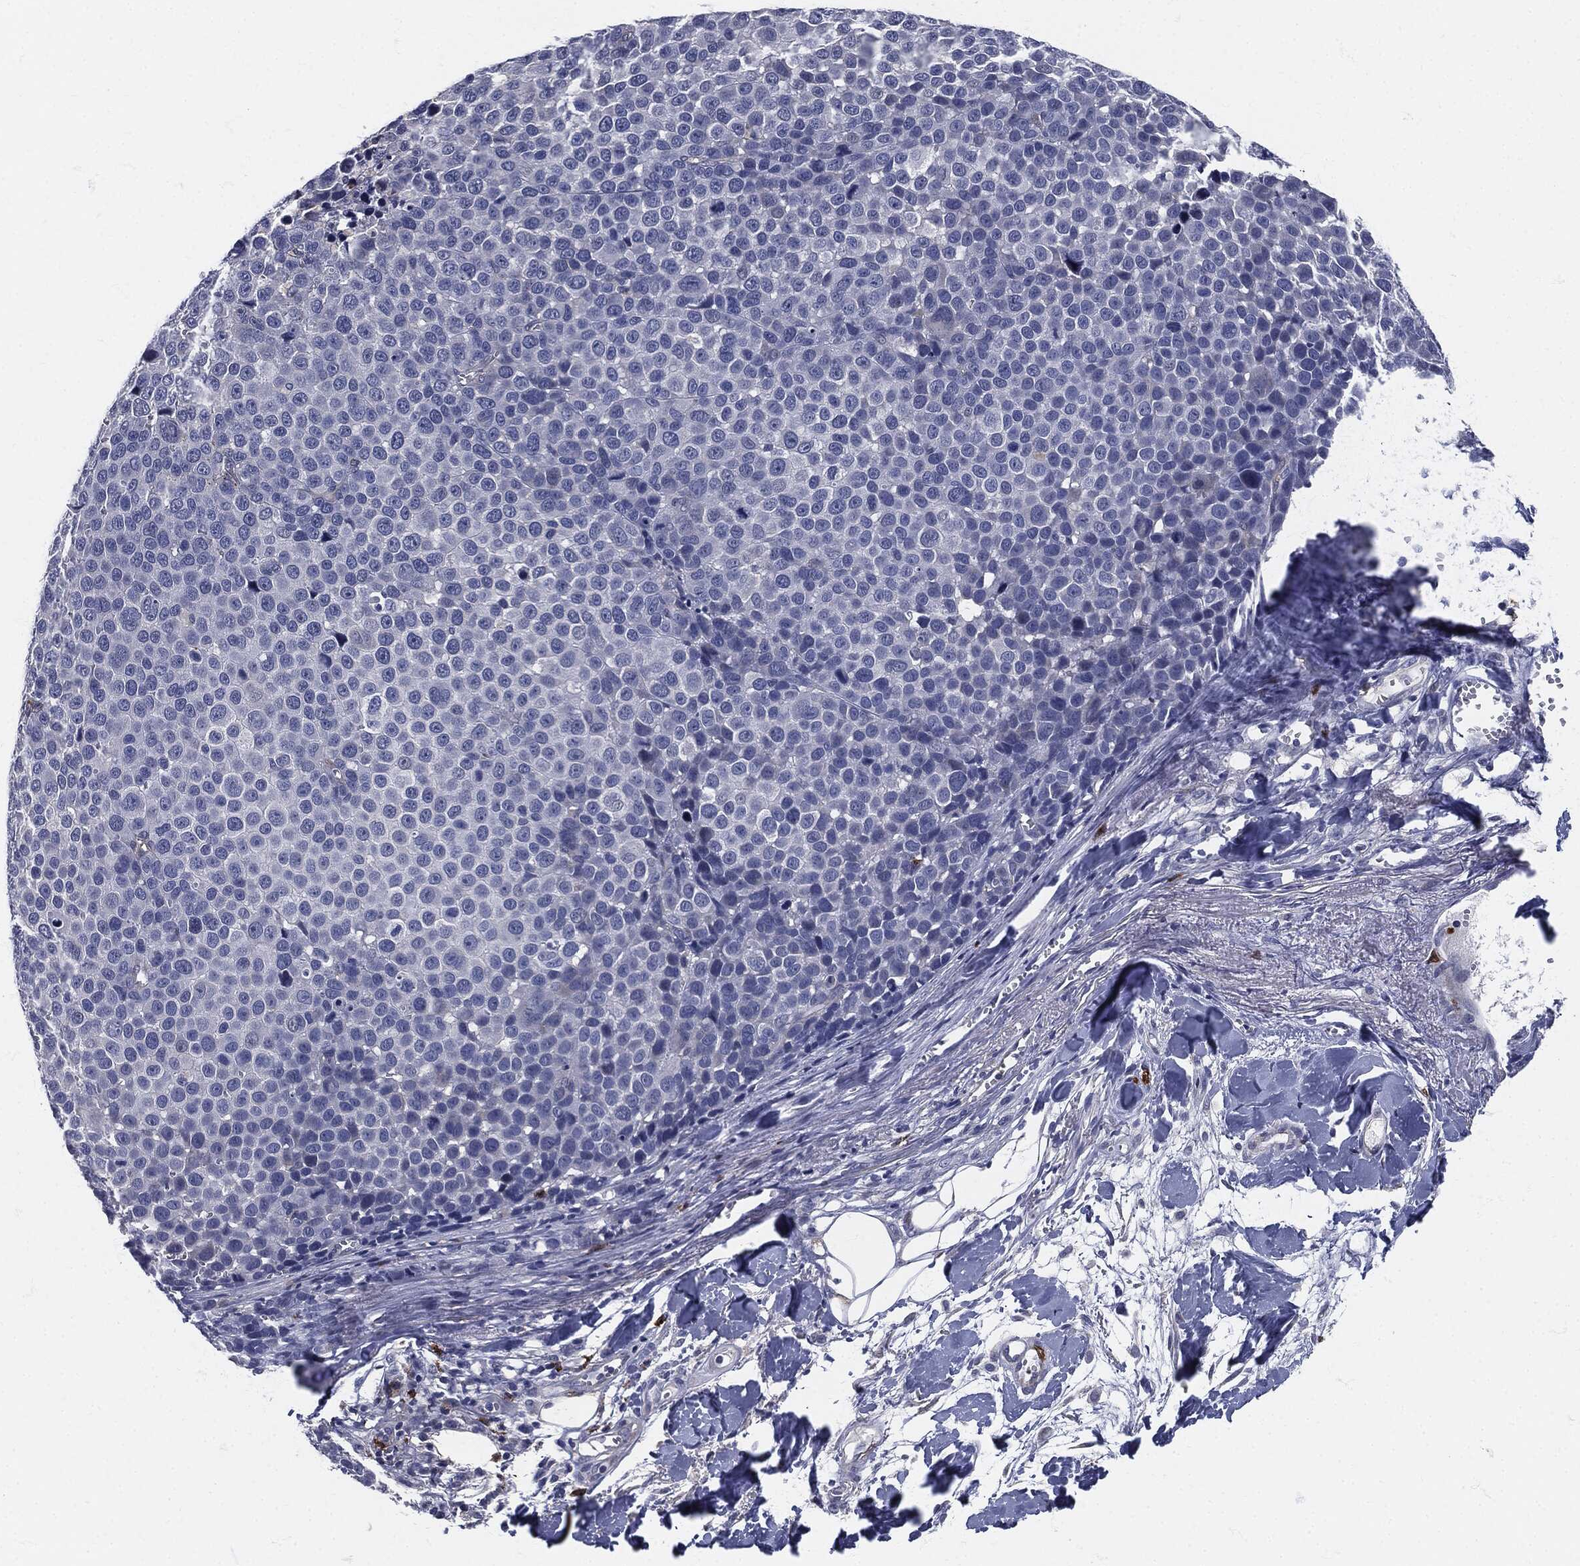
{"staining": {"intensity": "negative", "quantity": "none", "location": "none"}, "tissue": "melanoma", "cell_type": "Tumor cells", "image_type": "cancer", "snomed": [{"axis": "morphology", "description": "Malignant melanoma, NOS"}, {"axis": "topography", "description": "Skin"}], "caption": "High magnification brightfield microscopy of malignant melanoma stained with DAB (brown) and counterstained with hematoxylin (blue): tumor cells show no significant positivity. (DAB immunohistochemistry with hematoxylin counter stain).", "gene": "MPO", "patient": {"sex": "female", "age": 86}}